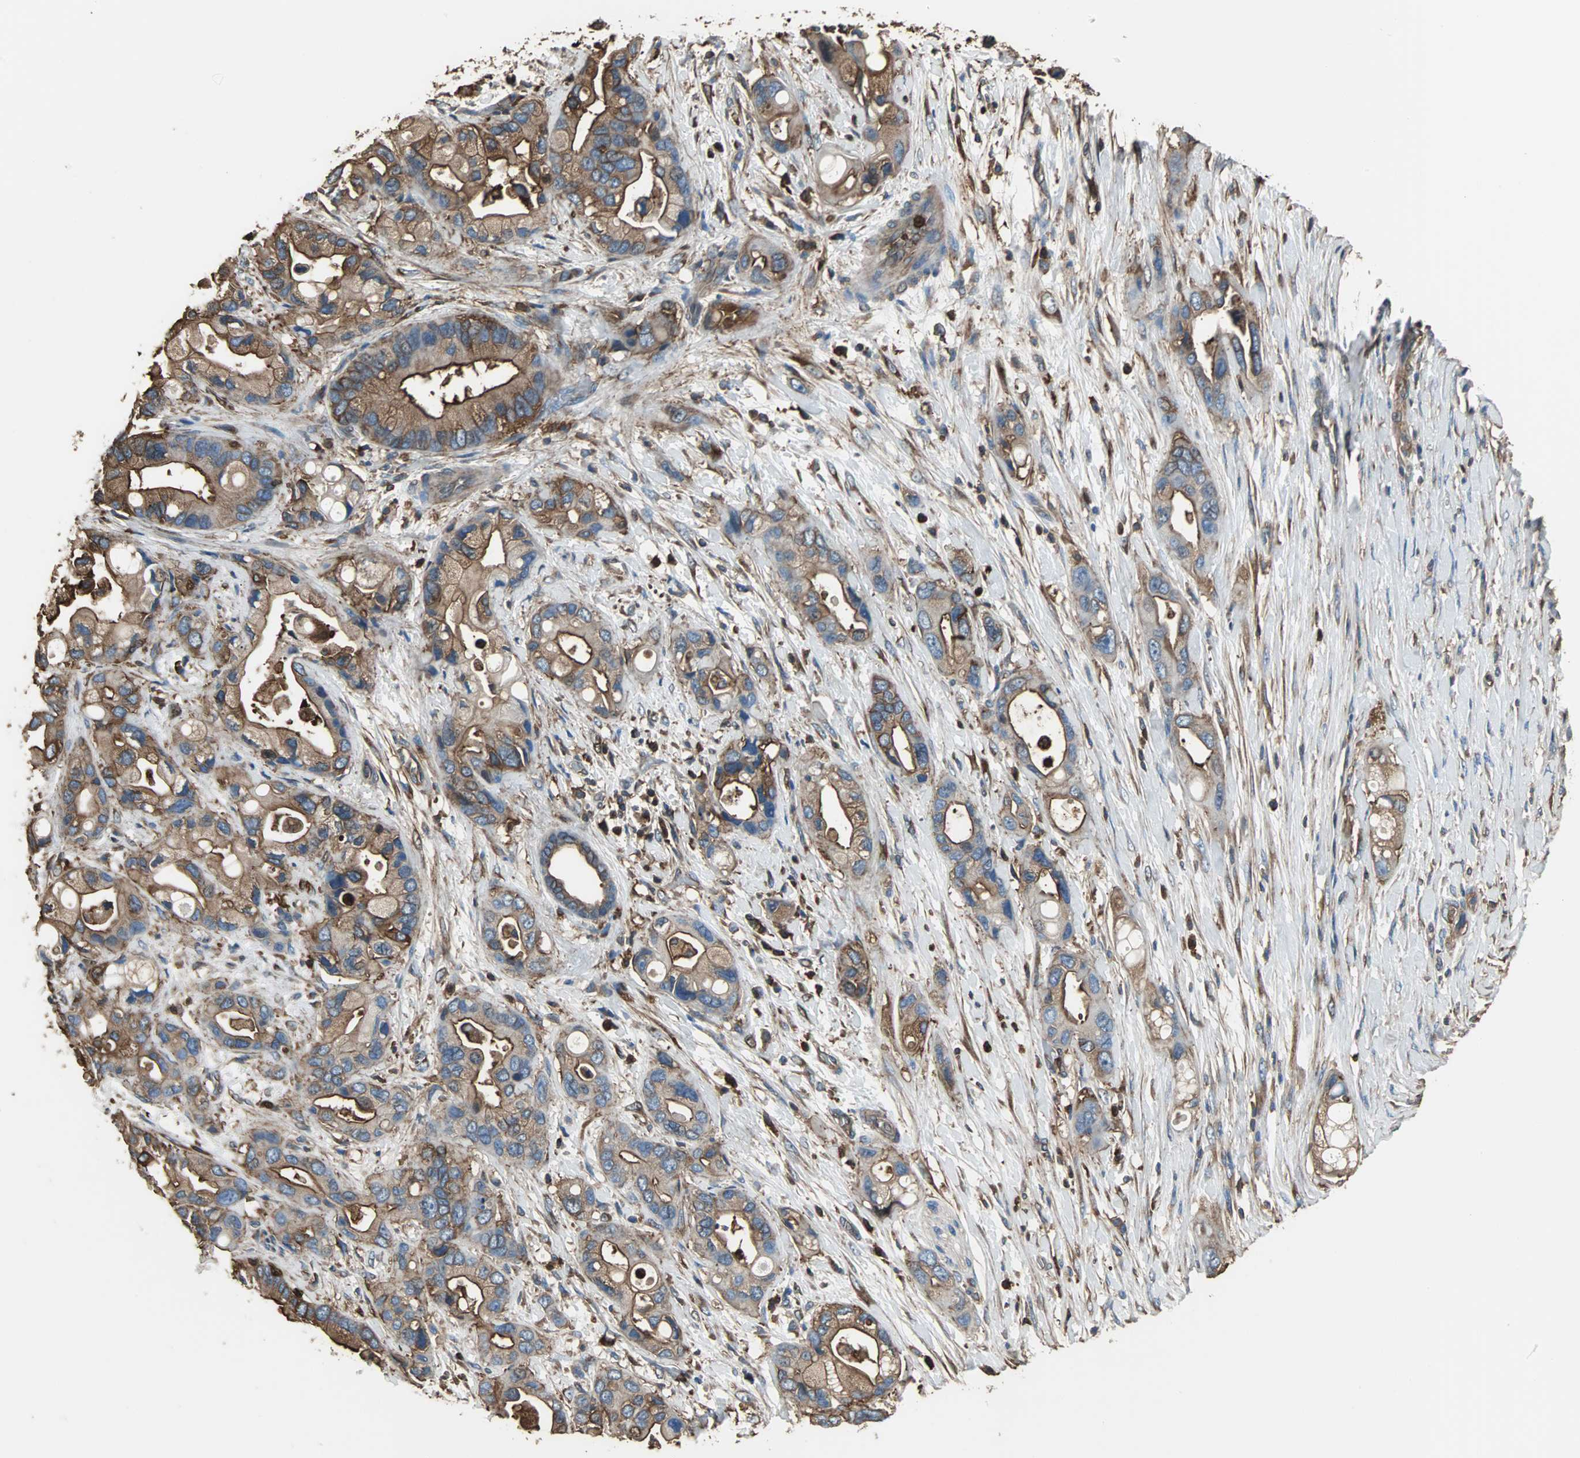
{"staining": {"intensity": "moderate", "quantity": ">75%", "location": "cytoplasmic/membranous"}, "tissue": "pancreatic cancer", "cell_type": "Tumor cells", "image_type": "cancer", "snomed": [{"axis": "morphology", "description": "Adenocarcinoma, NOS"}, {"axis": "topography", "description": "Pancreas"}], "caption": "Adenocarcinoma (pancreatic) stained for a protein (brown) exhibits moderate cytoplasmic/membranous positive expression in about >75% of tumor cells.", "gene": "ACTN1", "patient": {"sex": "female", "age": 77}}